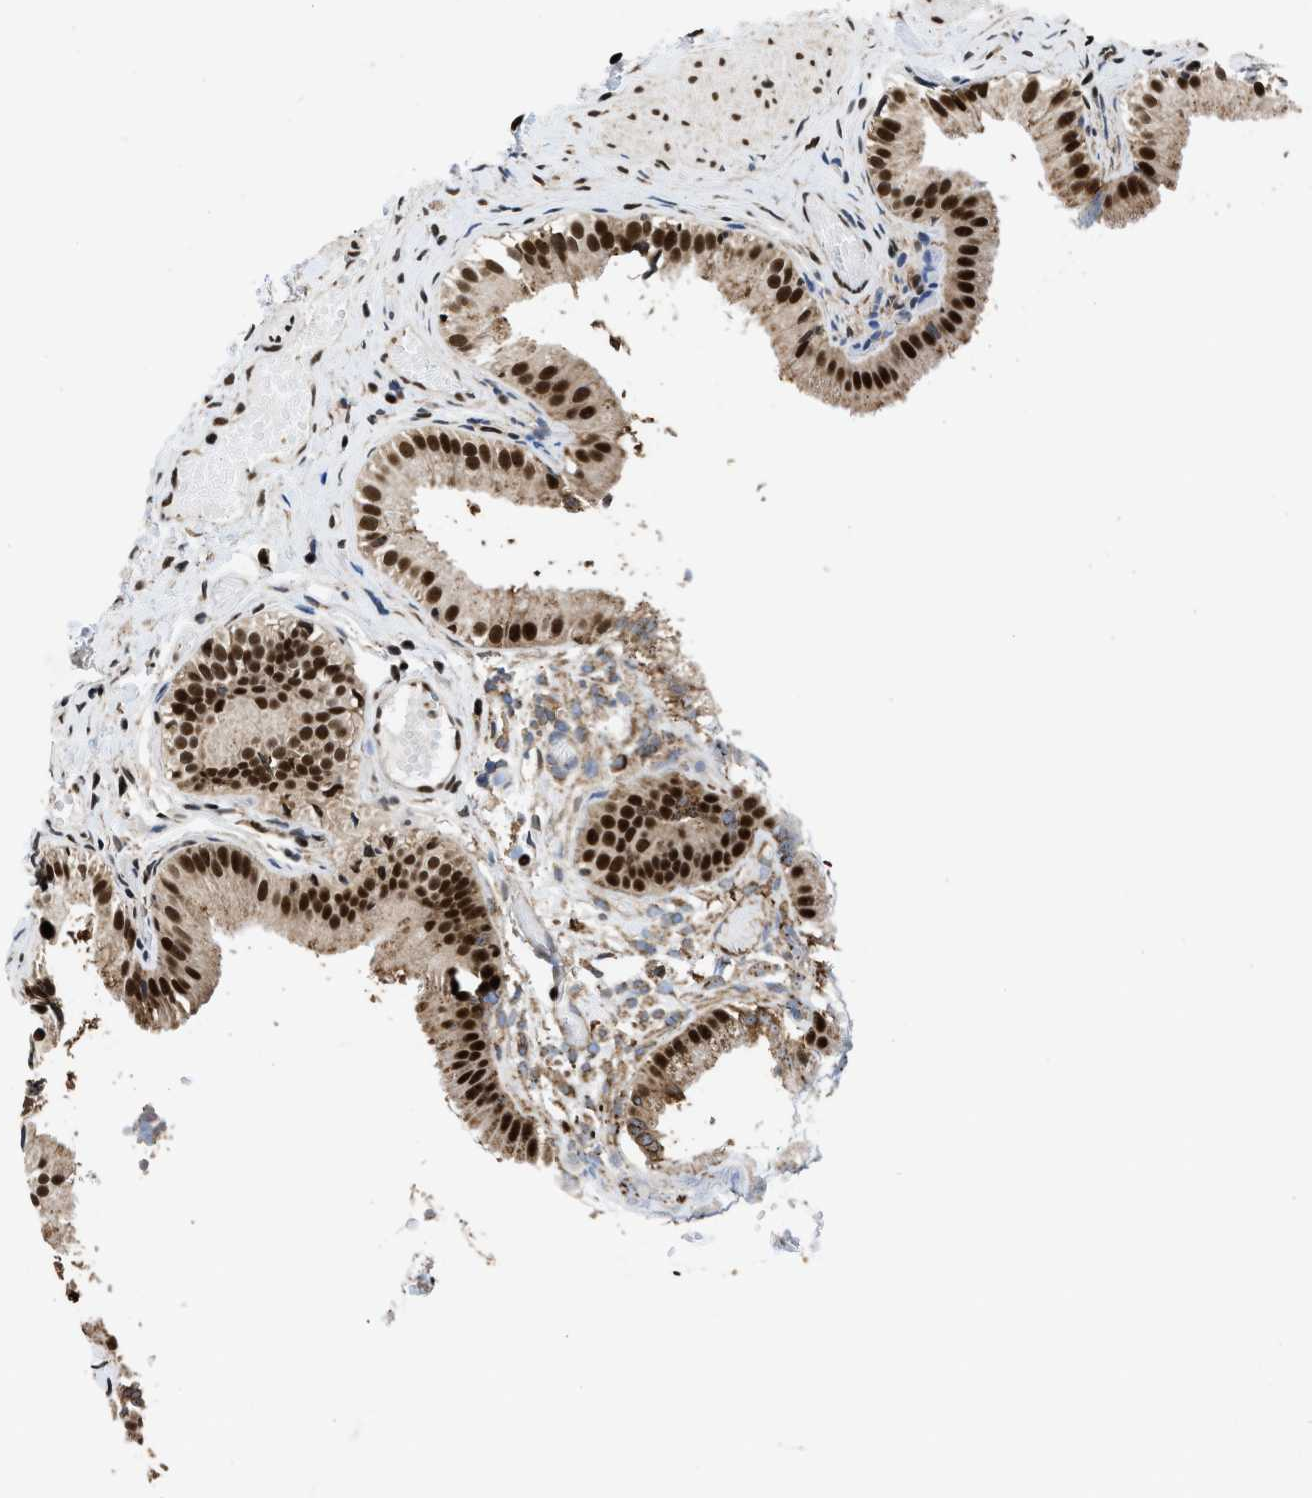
{"staining": {"intensity": "strong", "quantity": ">75%", "location": "cytoplasmic/membranous,nuclear"}, "tissue": "gallbladder", "cell_type": "Glandular cells", "image_type": "normal", "snomed": [{"axis": "morphology", "description": "Normal tissue, NOS"}, {"axis": "topography", "description": "Gallbladder"}], "caption": "Immunohistochemical staining of unremarkable gallbladder demonstrates strong cytoplasmic/membranous,nuclear protein positivity in approximately >75% of glandular cells.", "gene": "HNRNPF", "patient": {"sex": "female", "age": 26}}